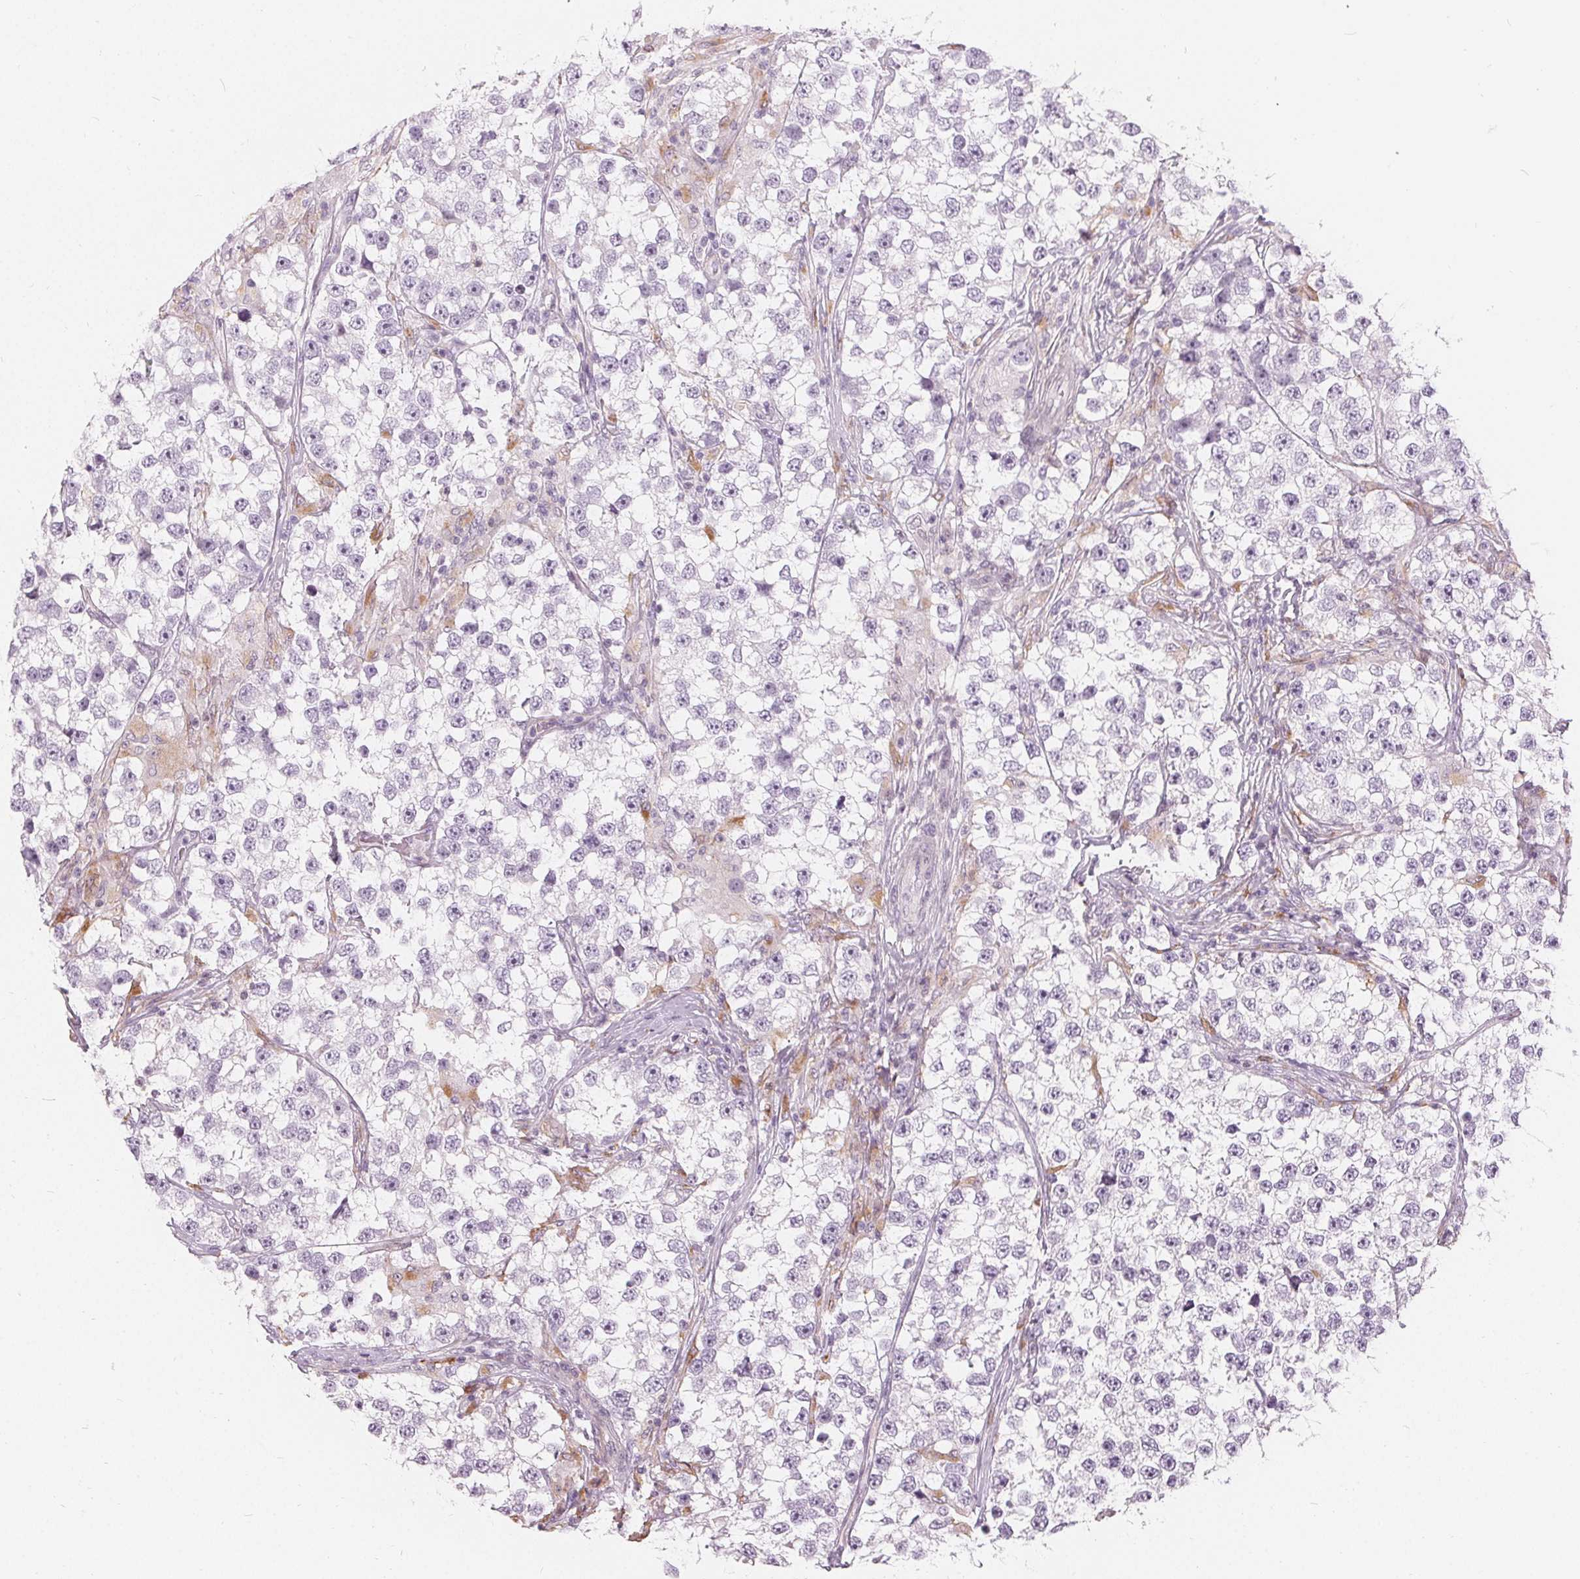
{"staining": {"intensity": "weak", "quantity": "<25%", "location": "cytoplasmic/membranous"}, "tissue": "testis cancer", "cell_type": "Tumor cells", "image_type": "cancer", "snomed": [{"axis": "morphology", "description": "Seminoma, NOS"}, {"axis": "topography", "description": "Testis"}], "caption": "DAB (3,3'-diaminobenzidine) immunohistochemical staining of testis seminoma displays no significant expression in tumor cells.", "gene": "HOPX", "patient": {"sex": "male", "age": 46}}